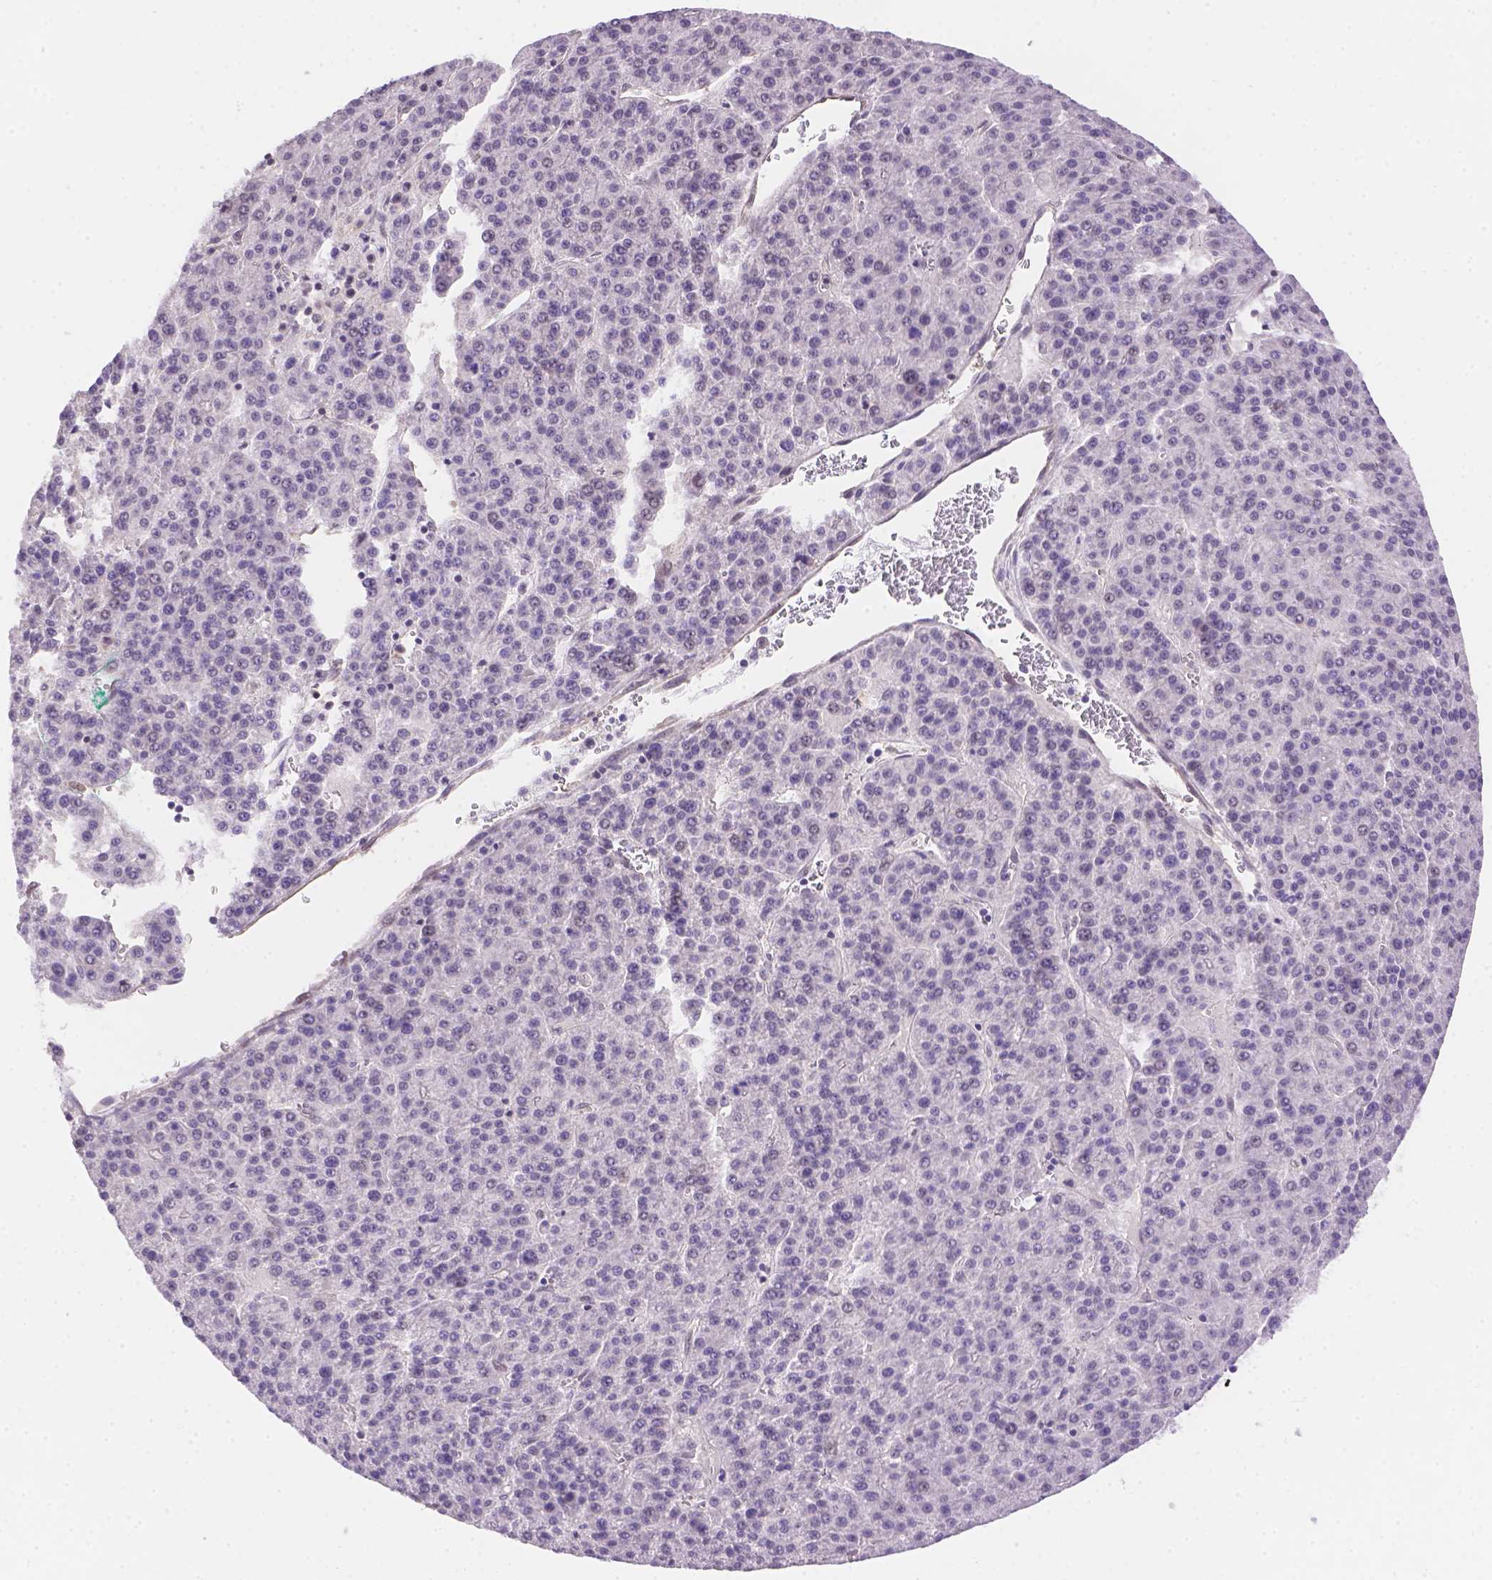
{"staining": {"intensity": "negative", "quantity": "none", "location": "none"}, "tissue": "liver cancer", "cell_type": "Tumor cells", "image_type": "cancer", "snomed": [{"axis": "morphology", "description": "Carcinoma, Hepatocellular, NOS"}, {"axis": "topography", "description": "Liver"}], "caption": "High magnification brightfield microscopy of liver hepatocellular carcinoma stained with DAB (brown) and counterstained with hematoxylin (blue): tumor cells show no significant expression.", "gene": "NXPE2", "patient": {"sex": "female", "age": 58}}